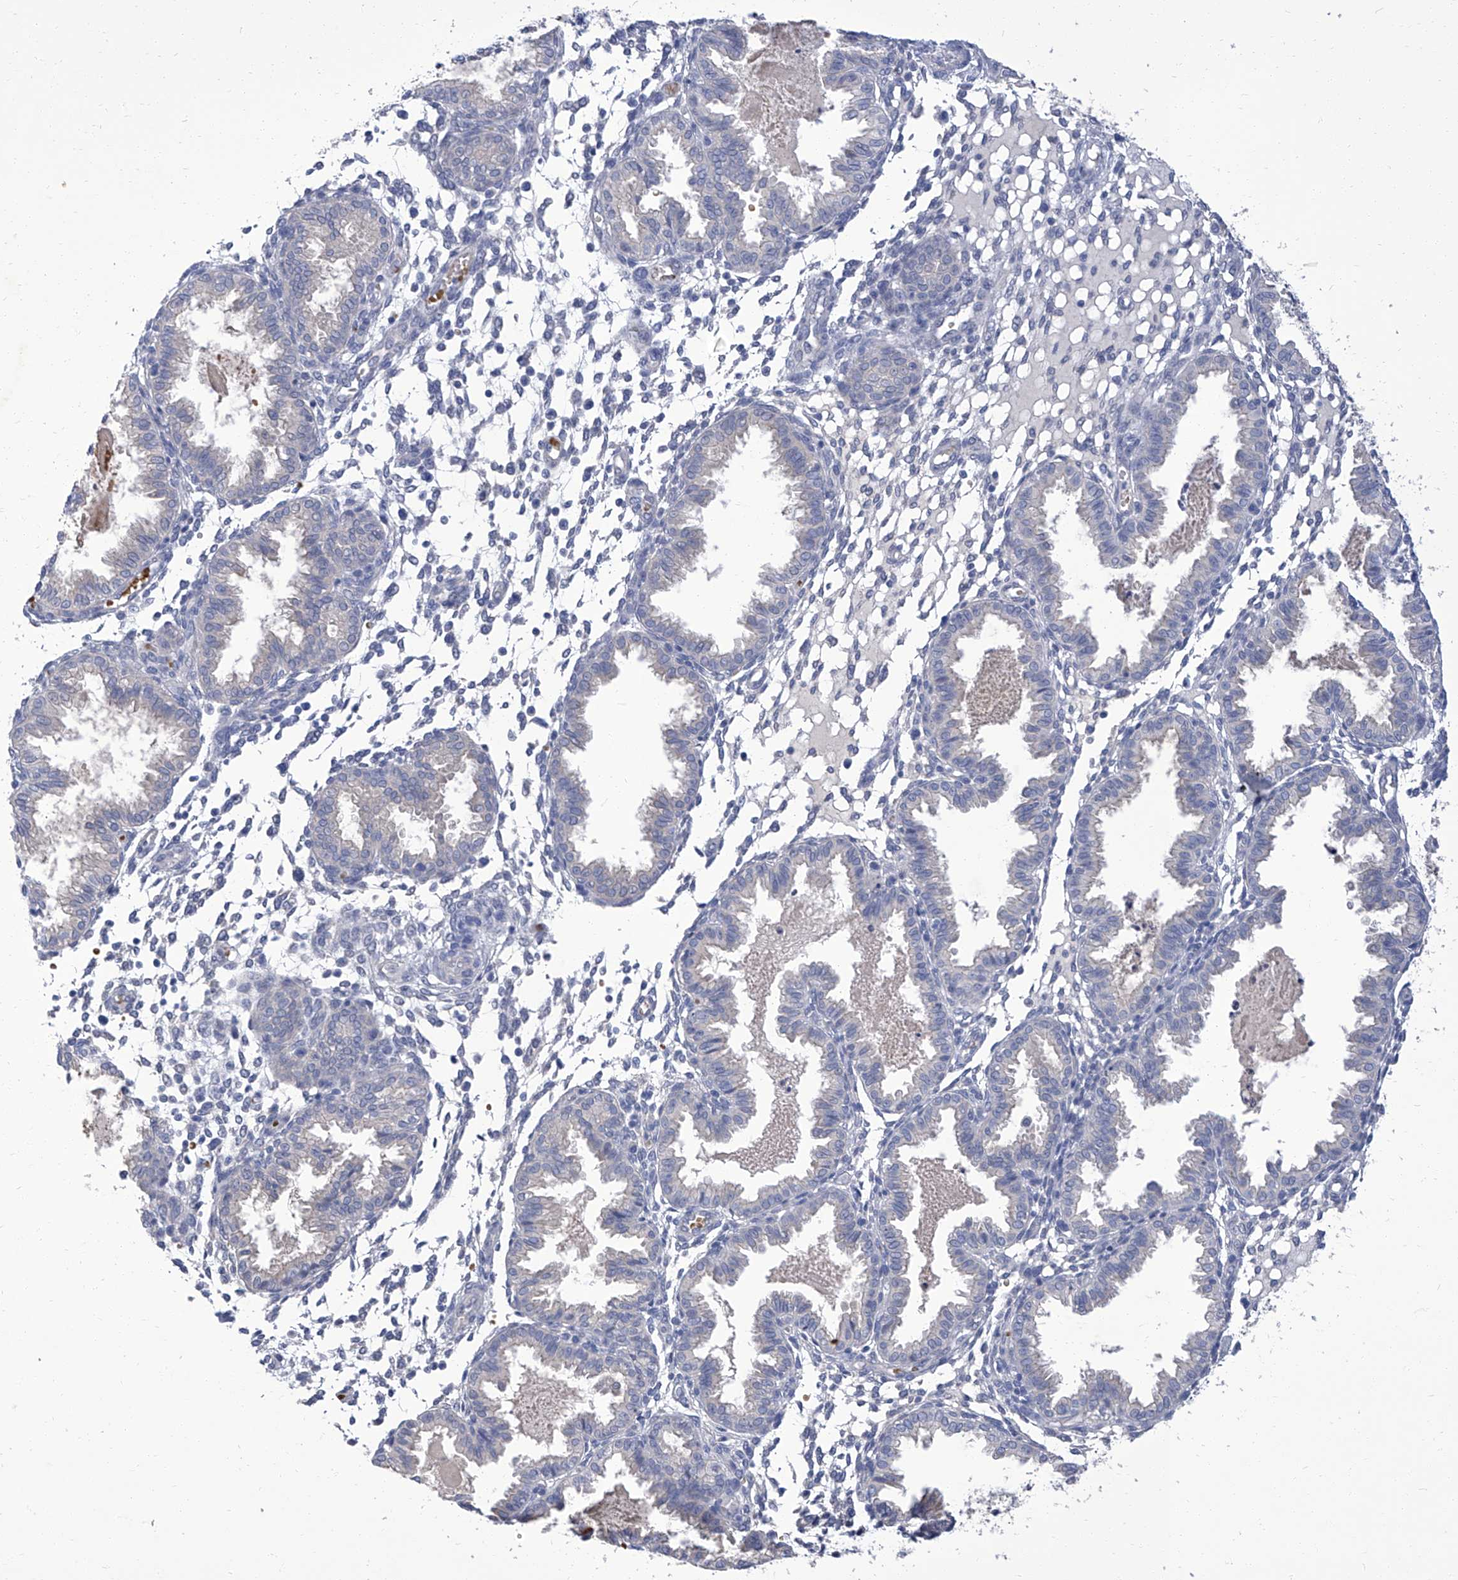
{"staining": {"intensity": "negative", "quantity": "none", "location": "none"}, "tissue": "endometrium", "cell_type": "Cells in endometrial stroma", "image_type": "normal", "snomed": [{"axis": "morphology", "description": "Normal tissue, NOS"}, {"axis": "topography", "description": "Endometrium"}], "caption": "Human endometrium stained for a protein using immunohistochemistry reveals no positivity in cells in endometrial stroma.", "gene": "PARD3", "patient": {"sex": "female", "age": 33}}